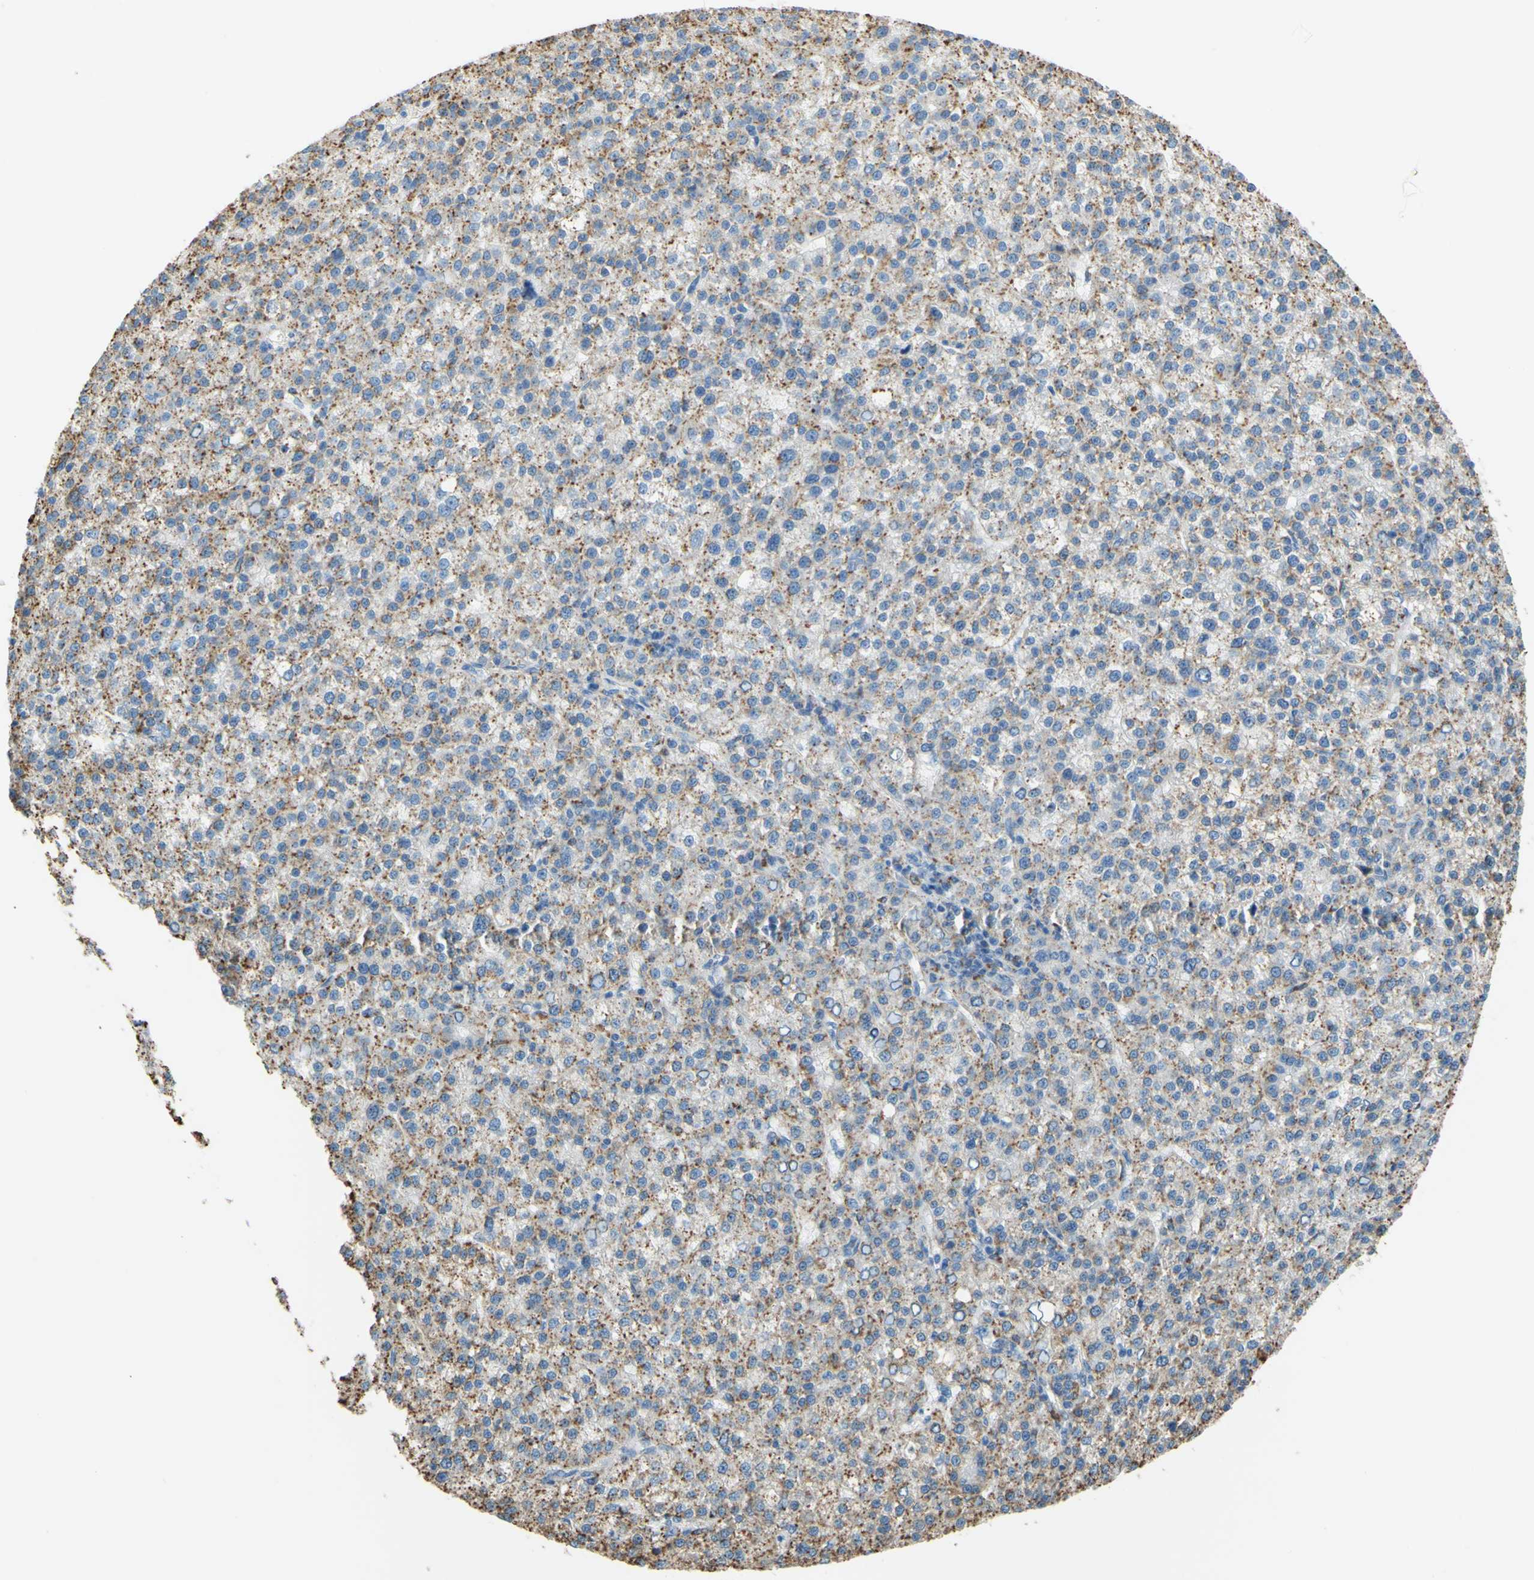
{"staining": {"intensity": "moderate", "quantity": ">75%", "location": "cytoplasmic/membranous"}, "tissue": "liver cancer", "cell_type": "Tumor cells", "image_type": "cancer", "snomed": [{"axis": "morphology", "description": "Carcinoma, Hepatocellular, NOS"}, {"axis": "topography", "description": "Liver"}], "caption": "Moderate cytoplasmic/membranous expression is present in about >75% of tumor cells in liver cancer.", "gene": "CTSD", "patient": {"sex": "female", "age": 58}}